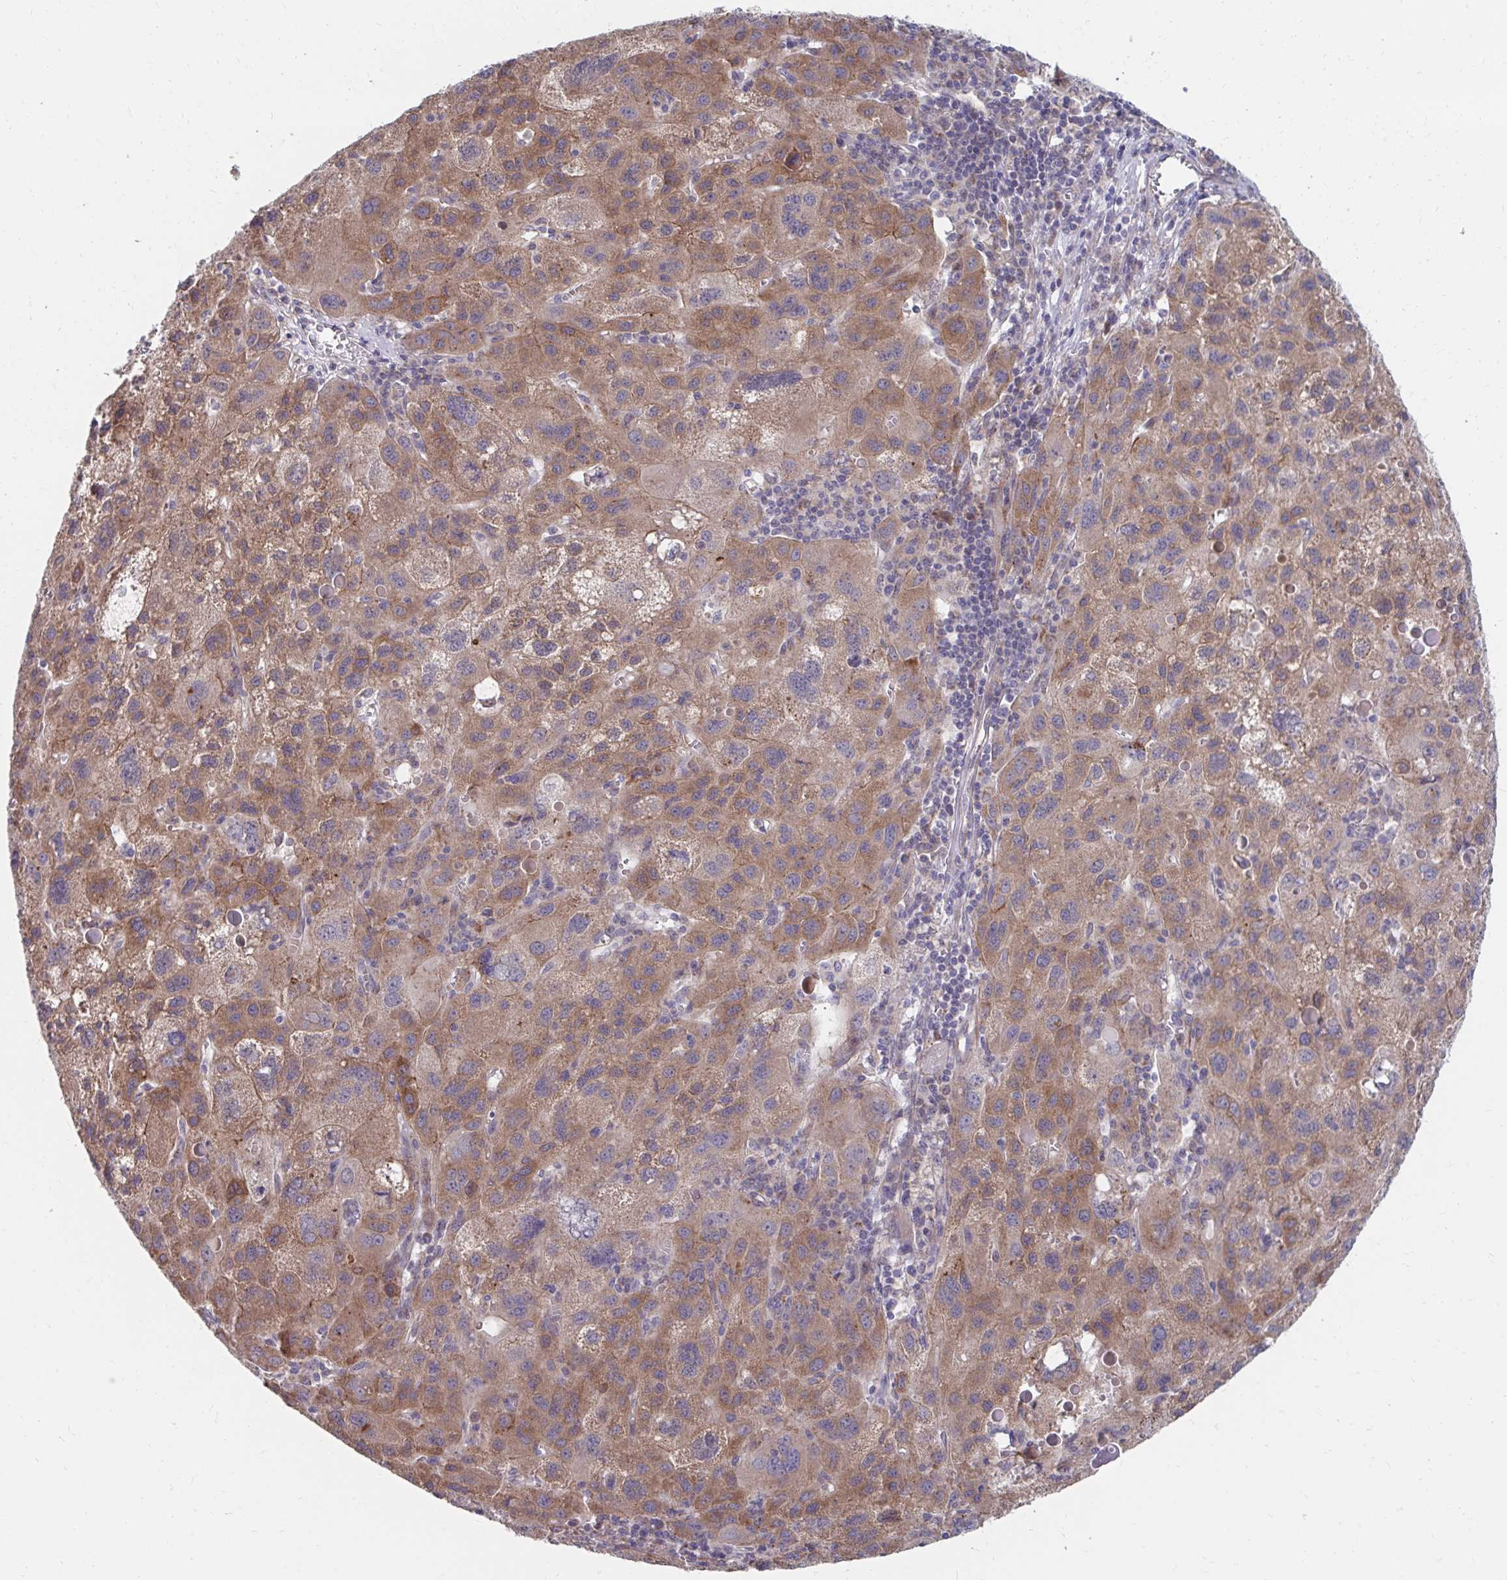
{"staining": {"intensity": "moderate", "quantity": ">75%", "location": "cytoplasmic/membranous"}, "tissue": "liver cancer", "cell_type": "Tumor cells", "image_type": "cancer", "snomed": [{"axis": "morphology", "description": "Carcinoma, Hepatocellular, NOS"}, {"axis": "topography", "description": "Liver"}], "caption": "Liver cancer (hepatocellular carcinoma) was stained to show a protein in brown. There is medium levels of moderate cytoplasmic/membranous staining in approximately >75% of tumor cells. Using DAB (brown) and hematoxylin (blue) stains, captured at high magnification using brightfield microscopy.", "gene": "ITPR2", "patient": {"sex": "female", "age": 77}}